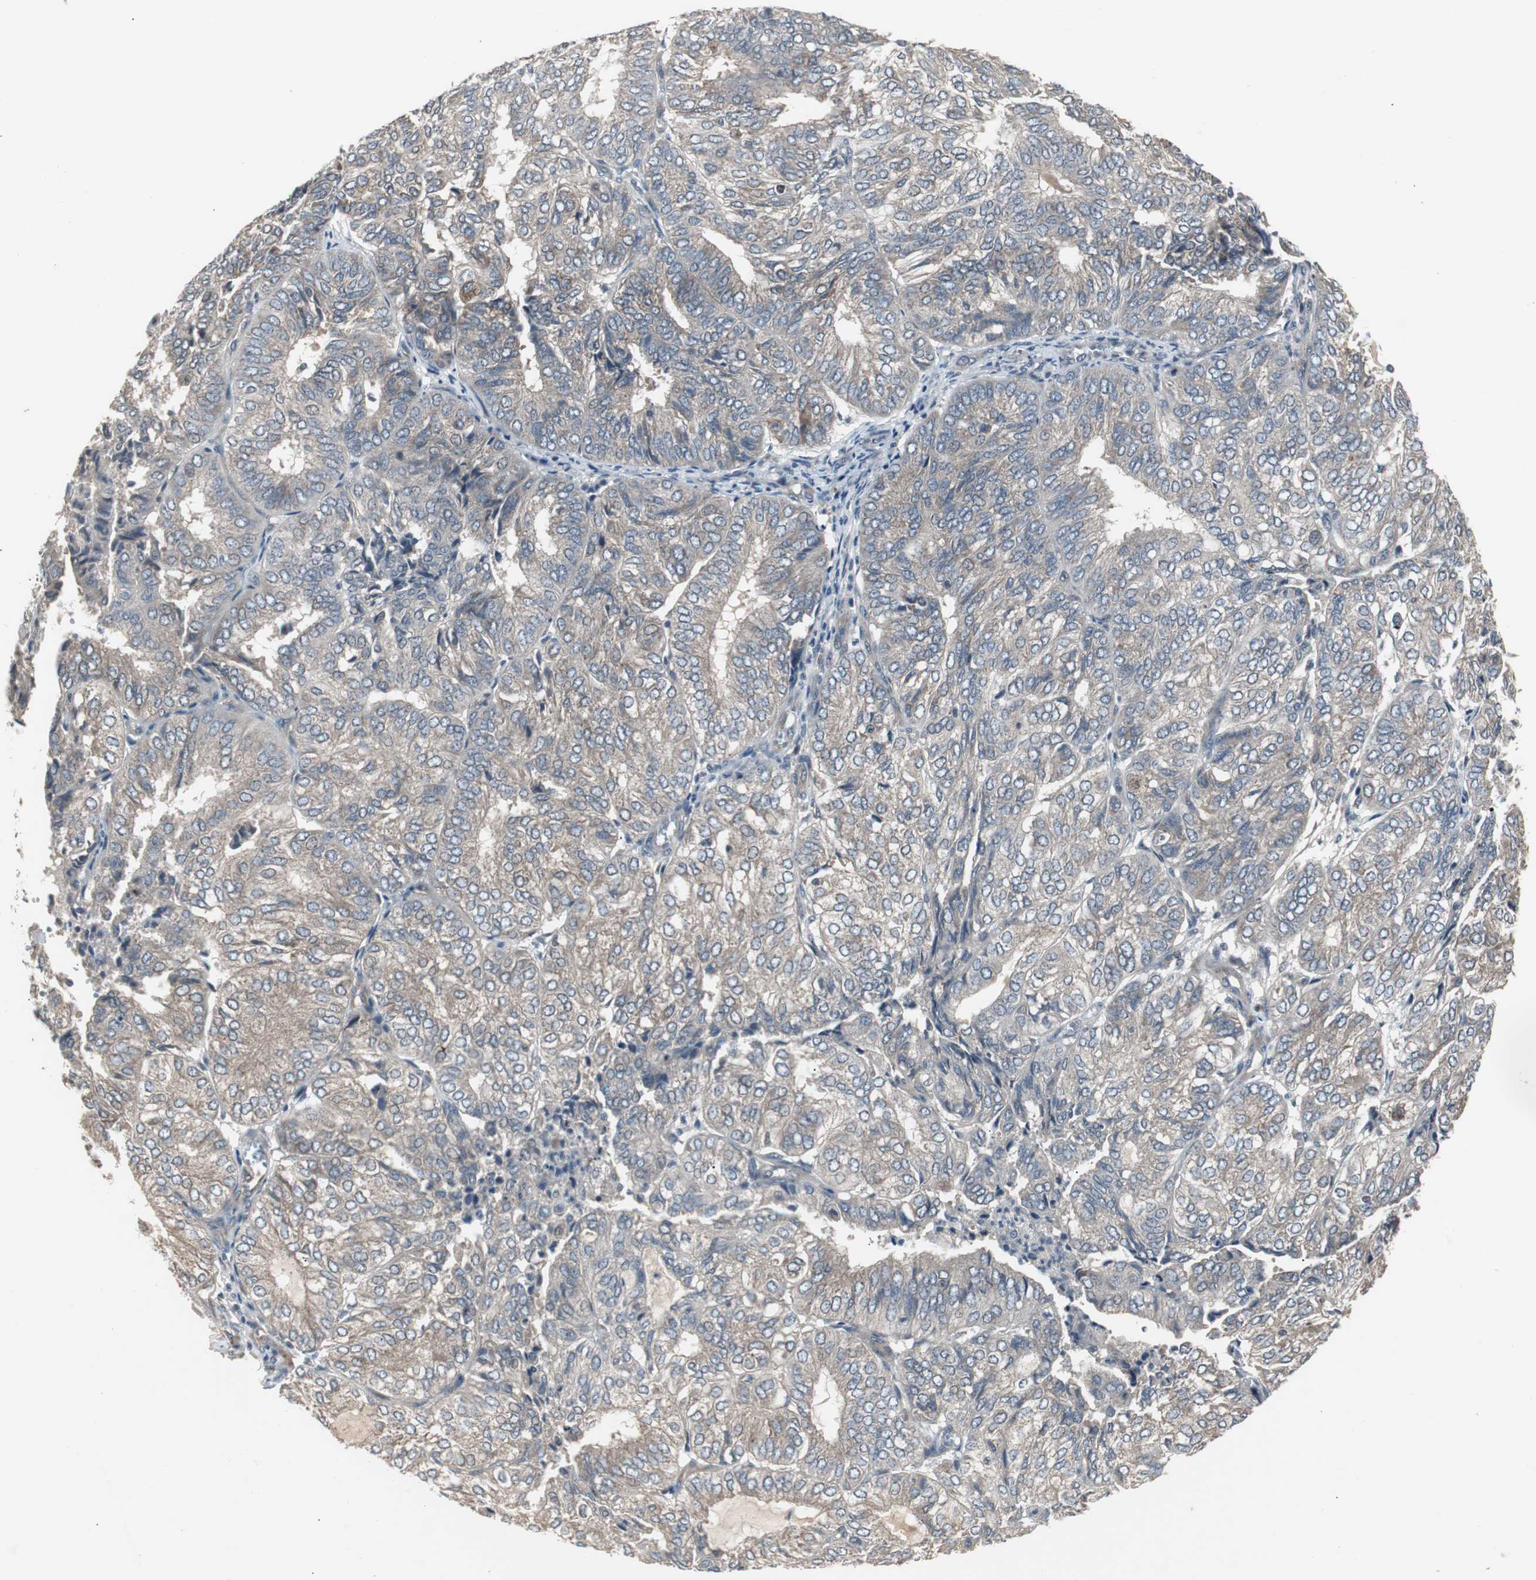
{"staining": {"intensity": "moderate", "quantity": ">75%", "location": "cytoplasmic/membranous"}, "tissue": "endometrial cancer", "cell_type": "Tumor cells", "image_type": "cancer", "snomed": [{"axis": "morphology", "description": "Adenocarcinoma, NOS"}, {"axis": "topography", "description": "Uterus"}], "caption": "A brown stain highlights moderate cytoplasmic/membranous staining of a protein in human endometrial adenocarcinoma tumor cells.", "gene": "ZMPSTE24", "patient": {"sex": "female", "age": 60}}